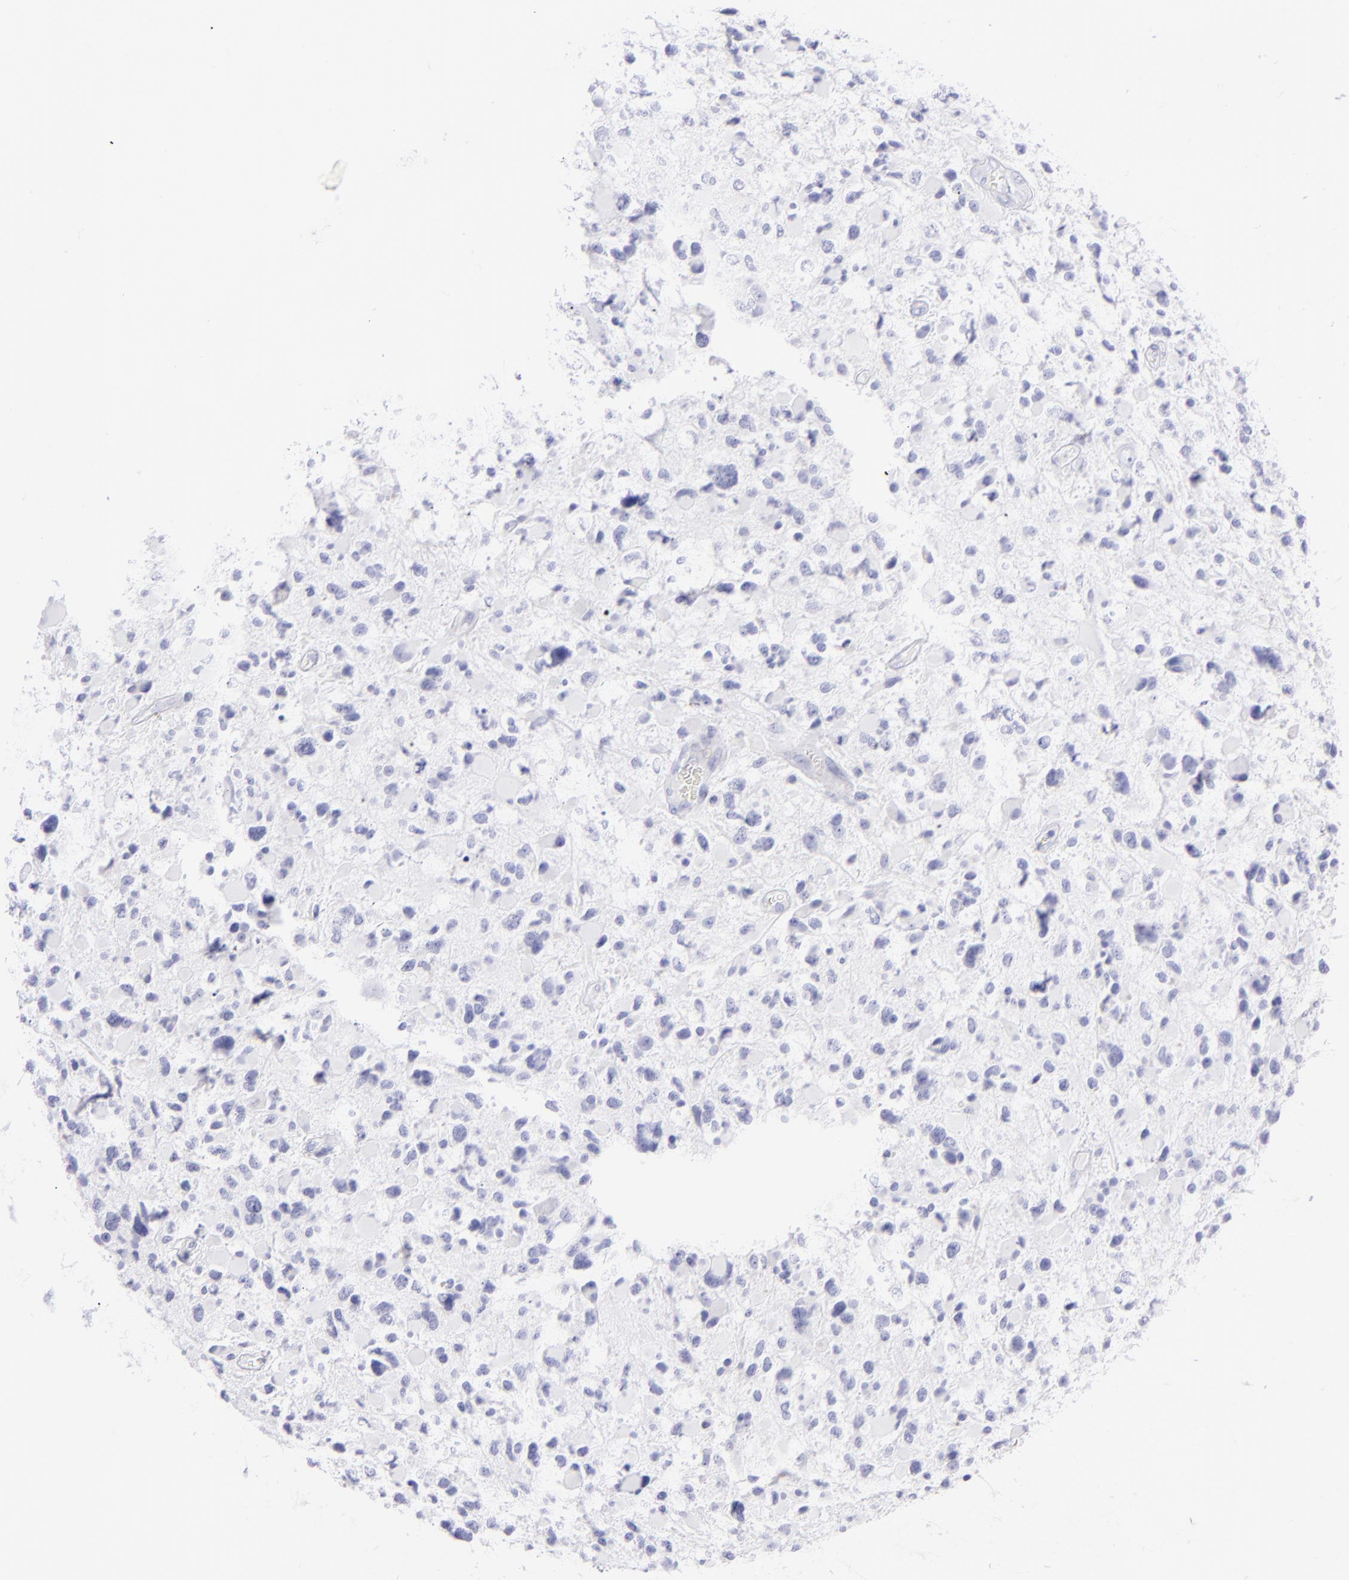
{"staining": {"intensity": "negative", "quantity": "none", "location": "none"}, "tissue": "glioma", "cell_type": "Tumor cells", "image_type": "cancer", "snomed": [{"axis": "morphology", "description": "Glioma, malignant, High grade"}, {"axis": "topography", "description": "Brain"}], "caption": "Tumor cells are negative for brown protein staining in glioma. Nuclei are stained in blue.", "gene": "CD72", "patient": {"sex": "female", "age": 37}}